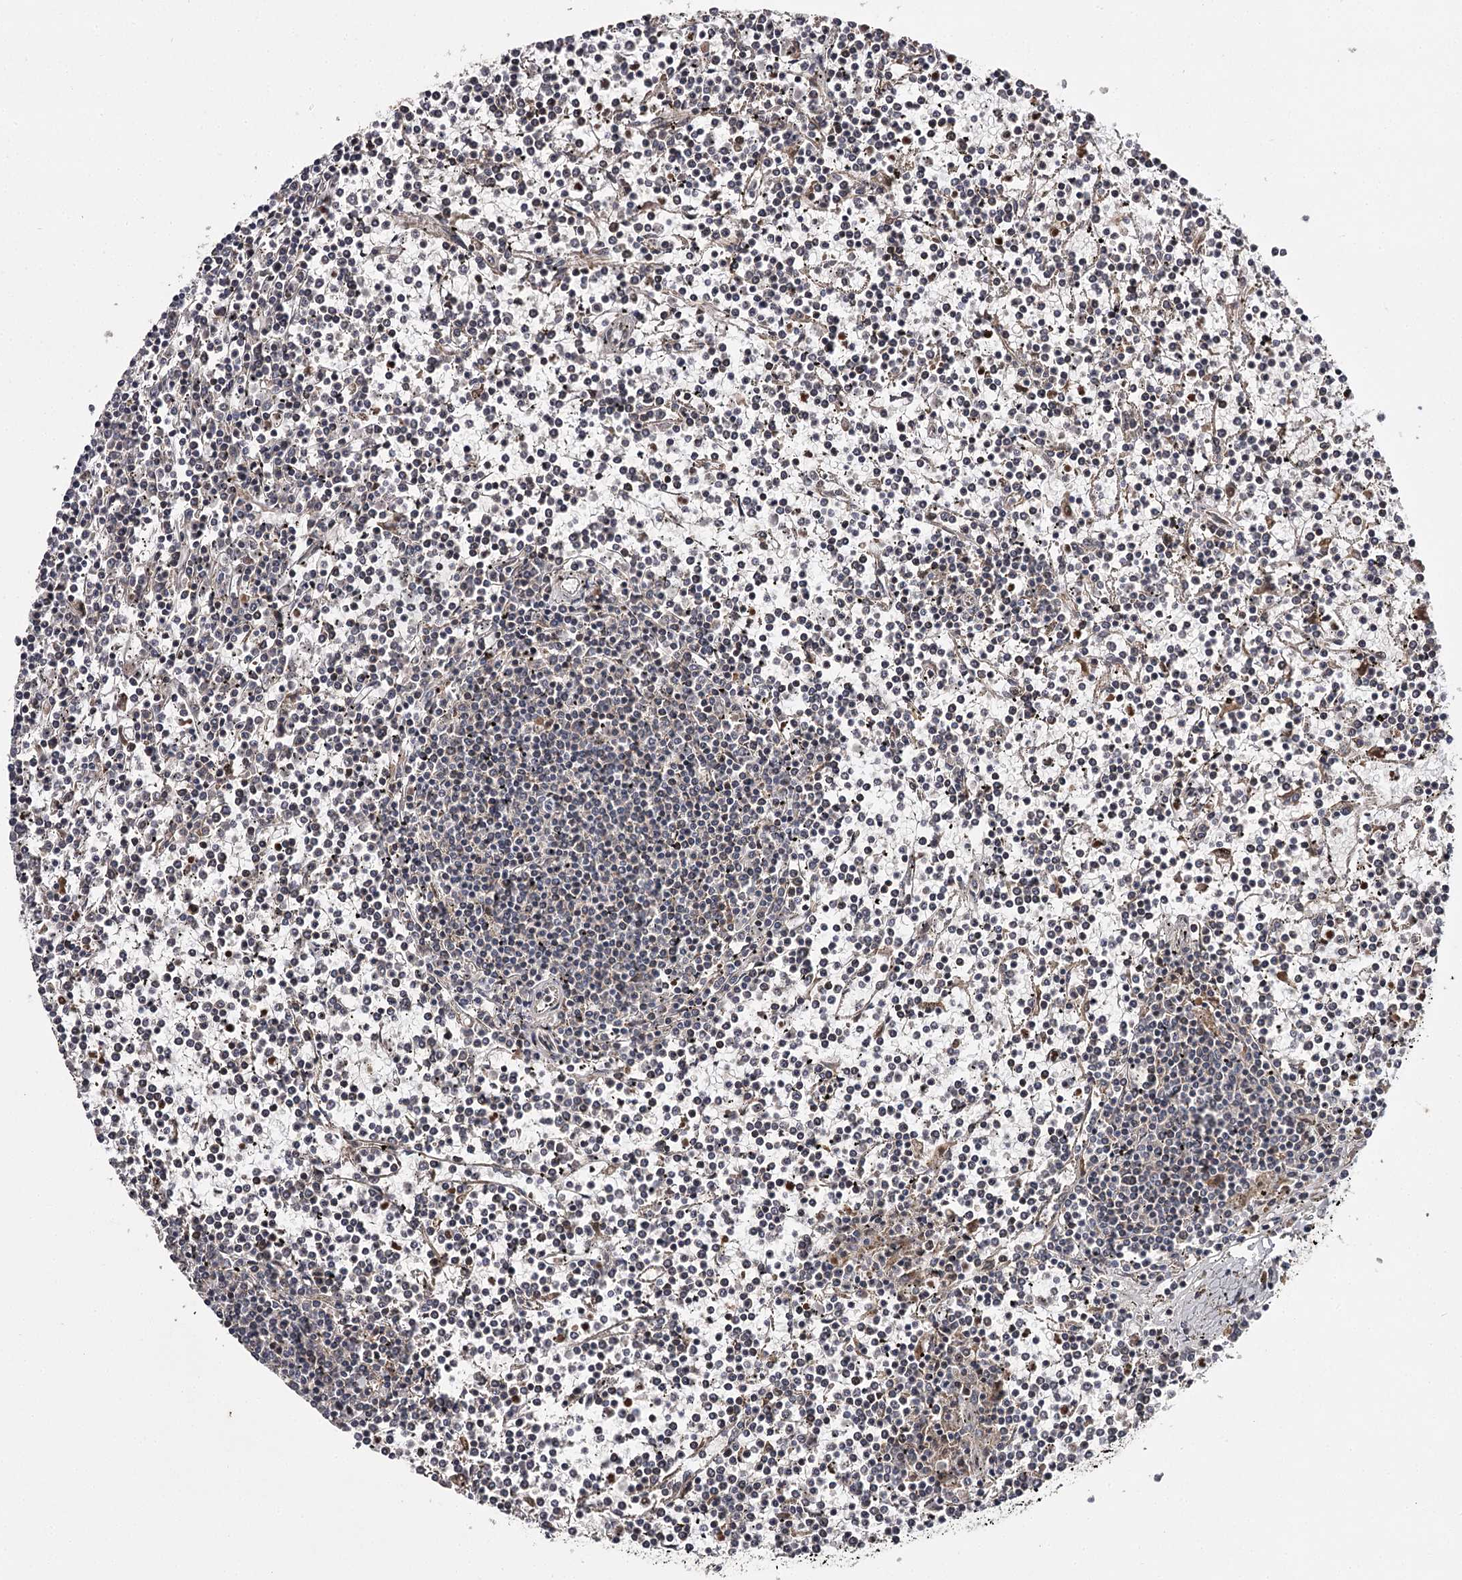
{"staining": {"intensity": "negative", "quantity": "none", "location": "none"}, "tissue": "lymphoma", "cell_type": "Tumor cells", "image_type": "cancer", "snomed": [{"axis": "morphology", "description": "Malignant lymphoma, non-Hodgkin's type, Low grade"}, {"axis": "topography", "description": "Spleen"}], "caption": "High power microscopy photomicrograph of an immunohistochemistry (IHC) photomicrograph of low-grade malignant lymphoma, non-Hodgkin's type, revealing no significant positivity in tumor cells. Nuclei are stained in blue.", "gene": "RASSF6", "patient": {"sex": "female", "age": 19}}